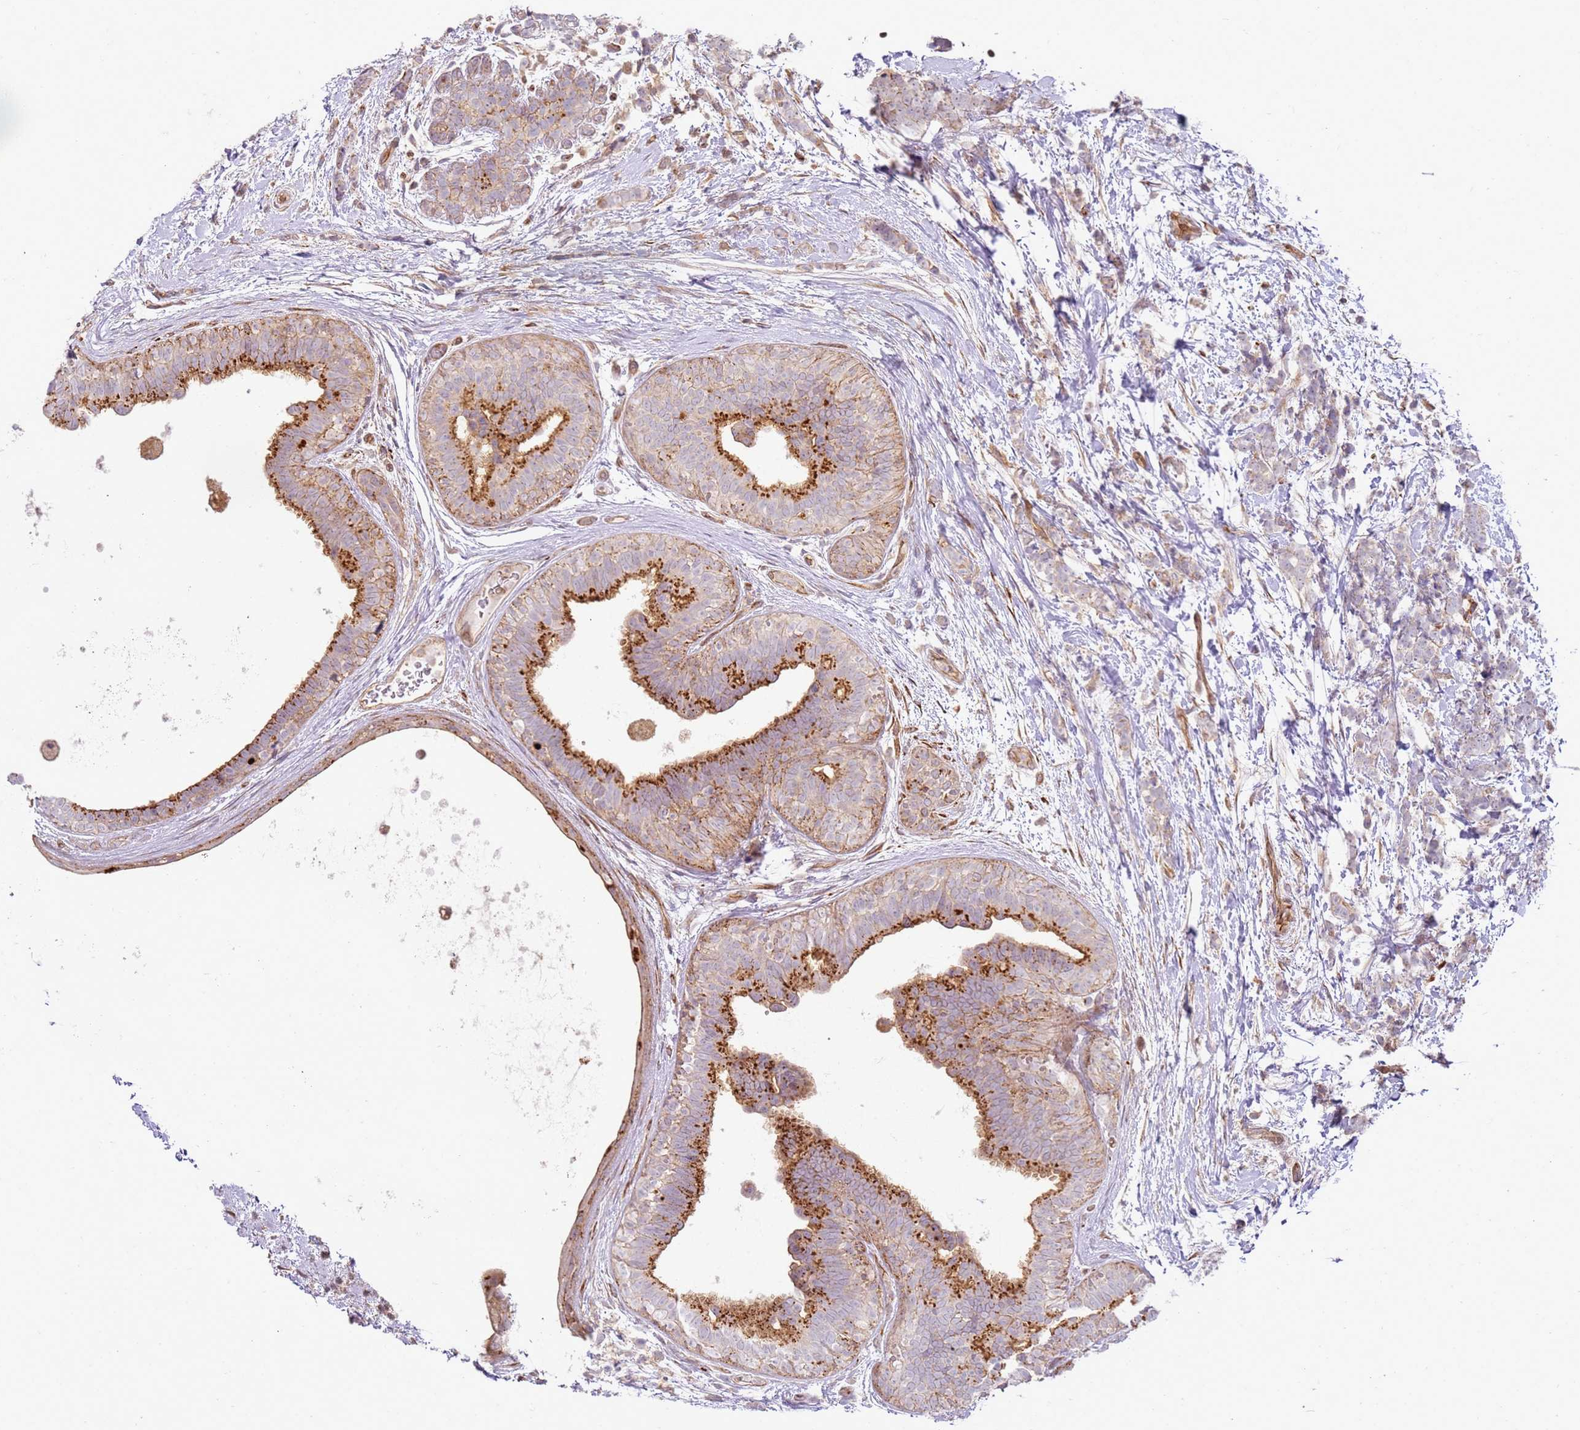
{"staining": {"intensity": "negative", "quantity": "none", "location": "none"}, "tissue": "breast cancer", "cell_type": "Tumor cells", "image_type": "cancer", "snomed": [{"axis": "morphology", "description": "Lobular carcinoma"}, {"axis": "topography", "description": "Breast"}], "caption": "This is an IHC photomicrograph of human breast cancer (lobular carcinoma). There is no expression in tumor cells.", "gene": "GRAP", "patient": {"sex": "female", "age": 58}}